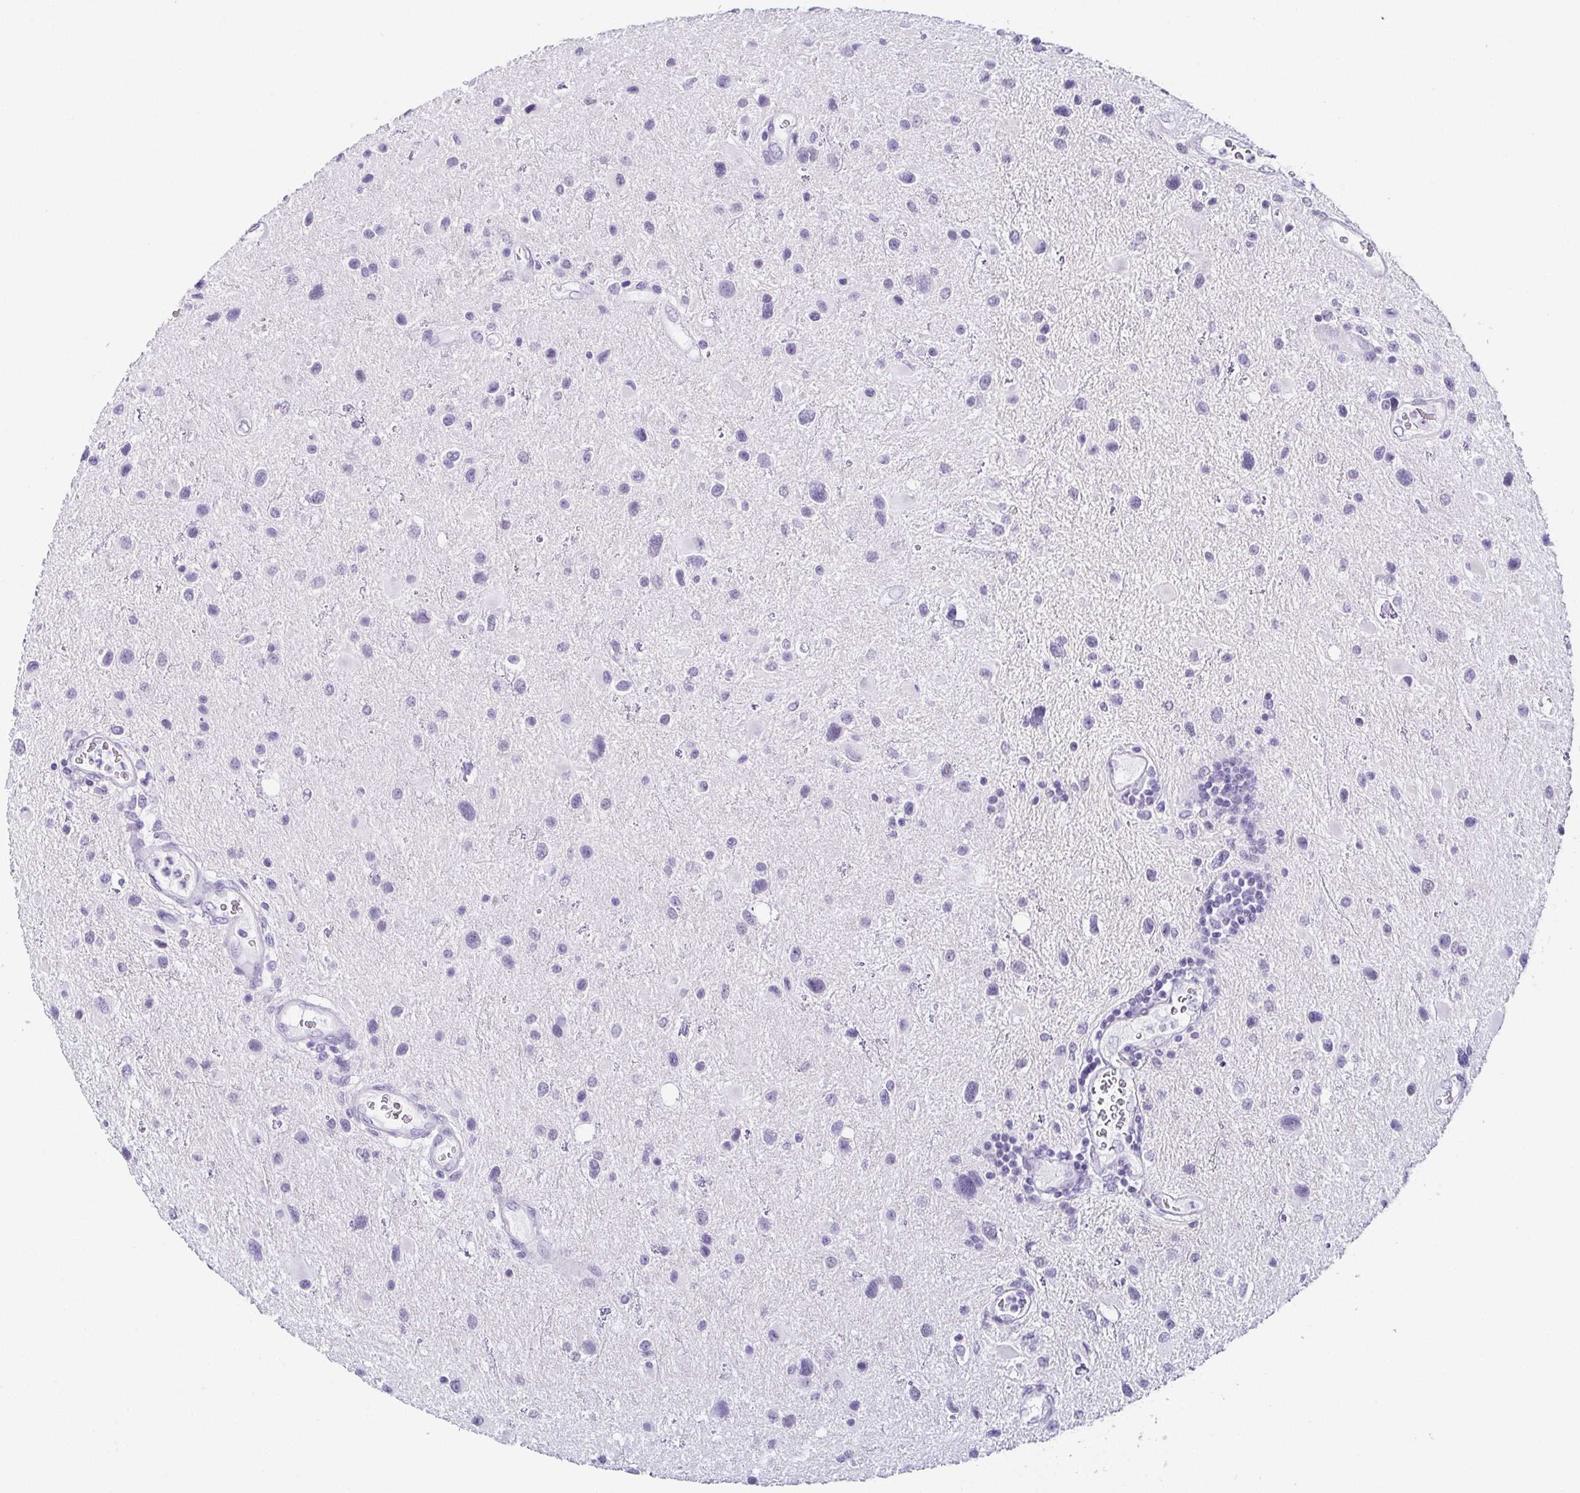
{"staining": {"intensity": "negative", "quantity": "none", "location": "none"}, "tissue": "glioma", "cell_type": "Tumor cells", "image_type": "cancer", "snomed": [{"axis": "morphology", "description": "Glioma, malignant, Low grade"}, {"axis": "topography", "description": "Brain"}], "caption": "Tumor cells show no significant protein positivity in glioma.", "gene": "ESX1", "patient": {"sex": "female", "age": 32}}